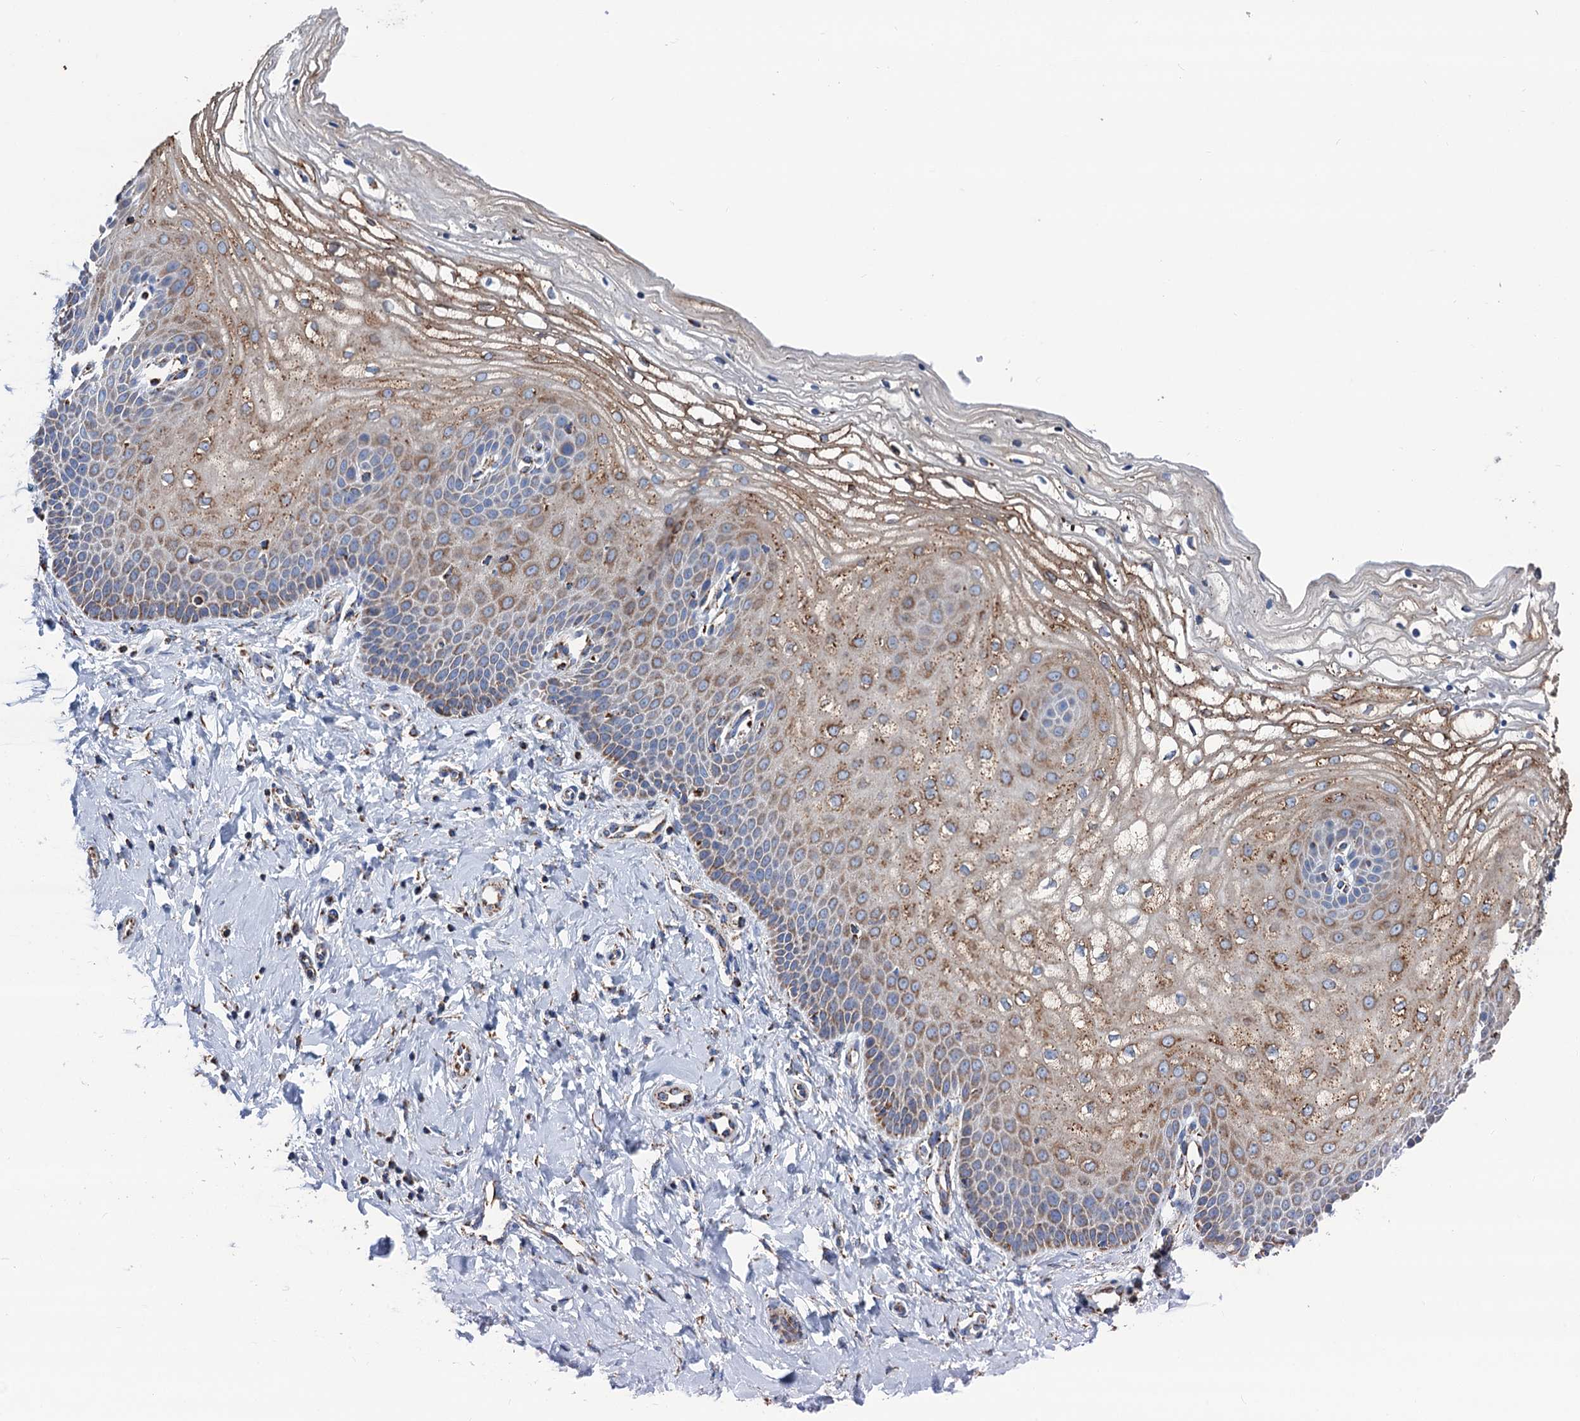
{"staining": {"intensity": "moderate", "quantity": ">75%", "location": "cytoplasmic/membranous"}, "tissue": "vagina", "cell_type": "Squamous epithelial cells", "image_type": "normal", "snomed": [{"axis": "morphology", "description": "Normal tissue, NOS"}, {"axis": "topography", "description": "Vagina"}], "caption": "A high-resolution image shows immunohistochemistry staining of unremarkable vagina, which demonstrates moderate cytoplasmic/membranous staining in approximately >75% of squamous epithelial cells.", "gene": "IVD", "patient": {"sex": "female", "age": 68}}